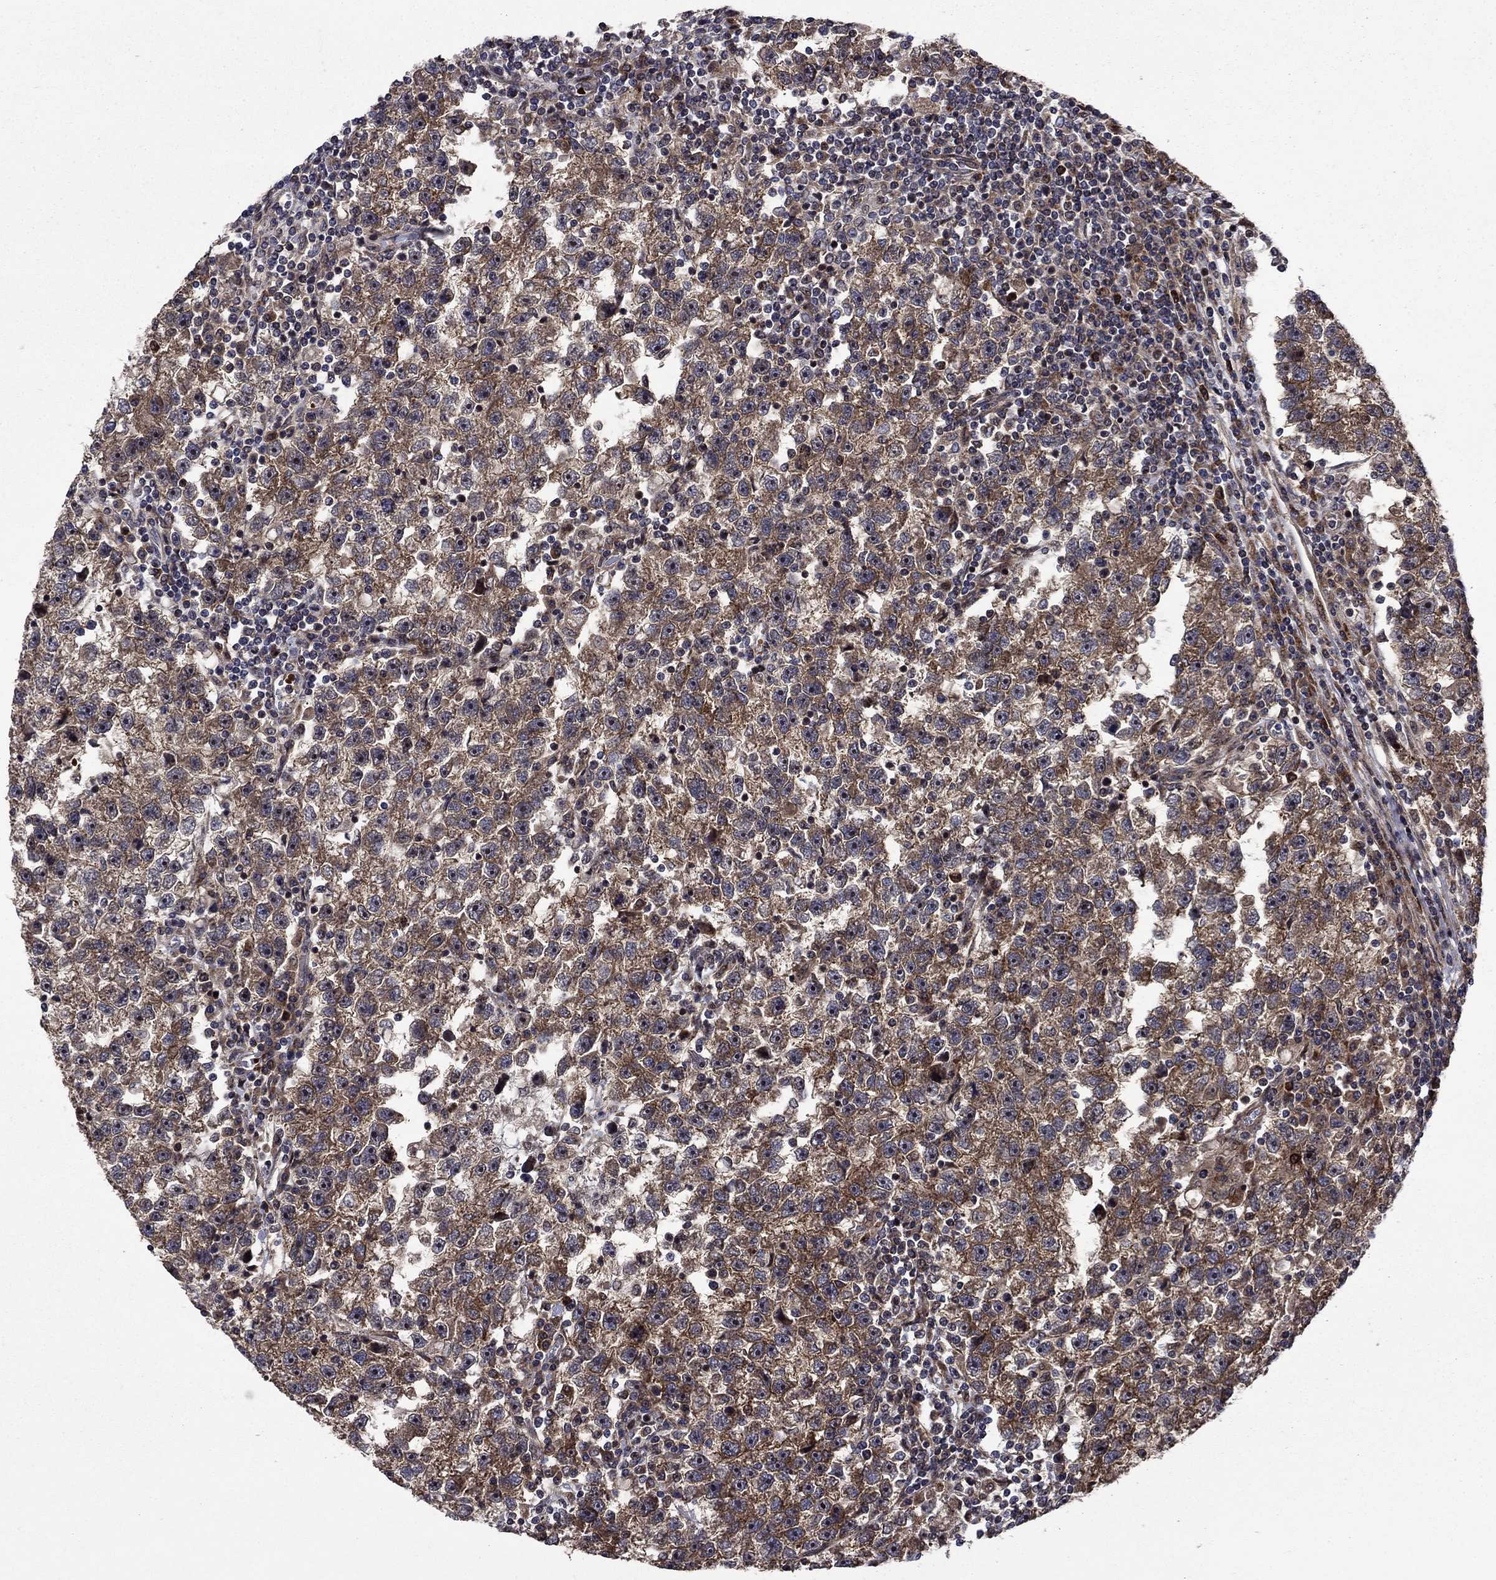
{"staining": {"intensity": "strong", "quantity": "25%-75%", "location": "cytoplasmic/membranous"}, "tissue": "testis cancer", "cell_type": "Tumor cells", "image_type": "cancer", "snomed": [{"axis": "morphology", "description": "Seminoma, NOS"}, {"axis": "topography", "description": "Testis"}], "caption": "Human seminoma (testis) stained for a protein (brown) displays strong cytoplasmic/membranous positive expression in approximately 25%-75% of tumor cells.", "gene": "AGTPBP1", "patient": {"sex": "male", "age": 47}}